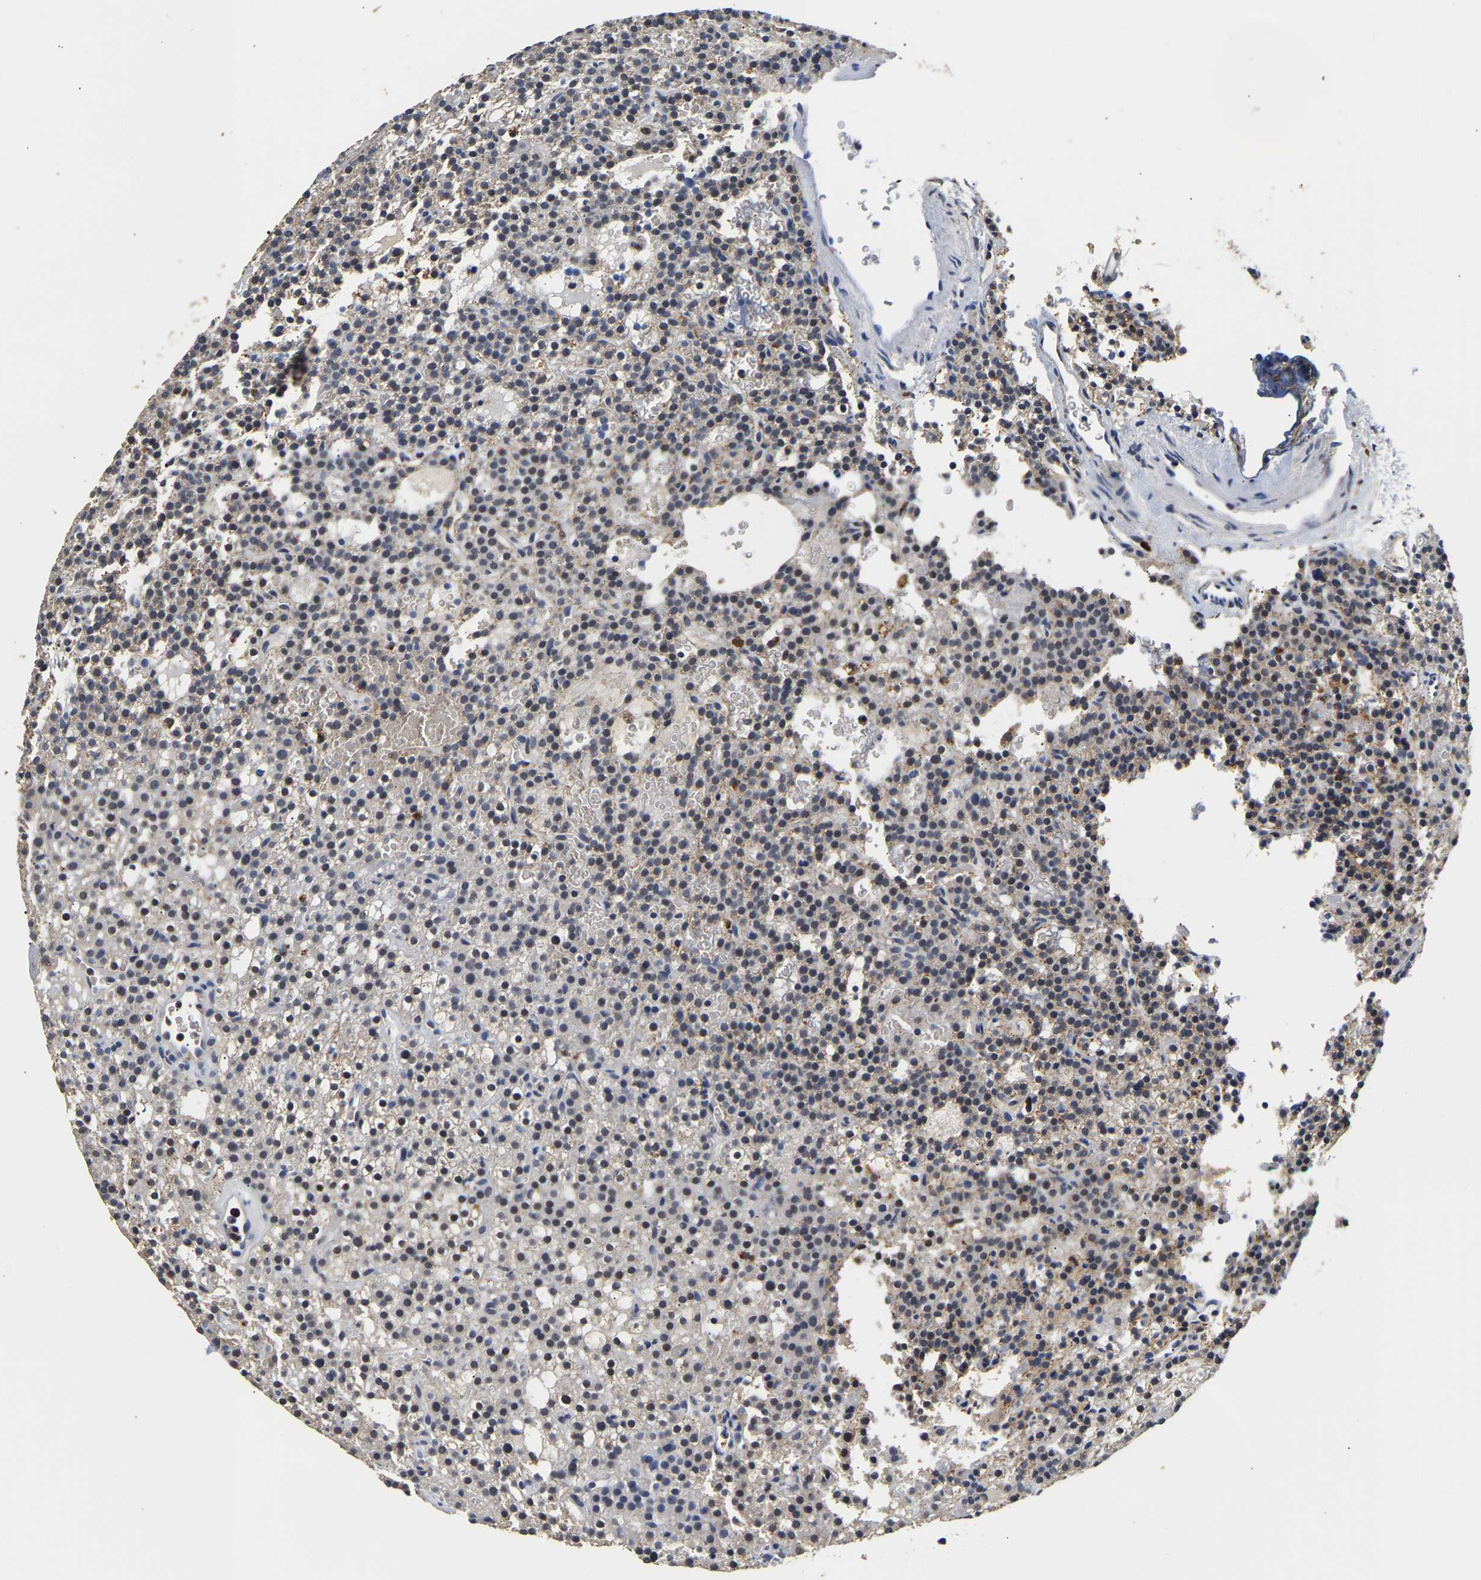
{"staining": {"intensity": "moderate", "quantity": "<25%", "location": "cytoplasmic/membranous"}, "tissue": "parathyroid gland", "cell_type": "Glandular cells", "image_type": "normal", "snomed": [{"axis": "morphology", "description": "Normal tissue, NOS"}, {"axis": "morphology", "description": "Adenoma, NOS"}, {"axis": "topography", "description": "Parathyroid gland"}], "caption": "This image shows IHC staining of normal human parathyroid gland, with low moderate cytoplasmic/membranous staining in about <25% of glandular cells.", "gene": "SMU1", "patient": {"sex": "female", "age": 74}}